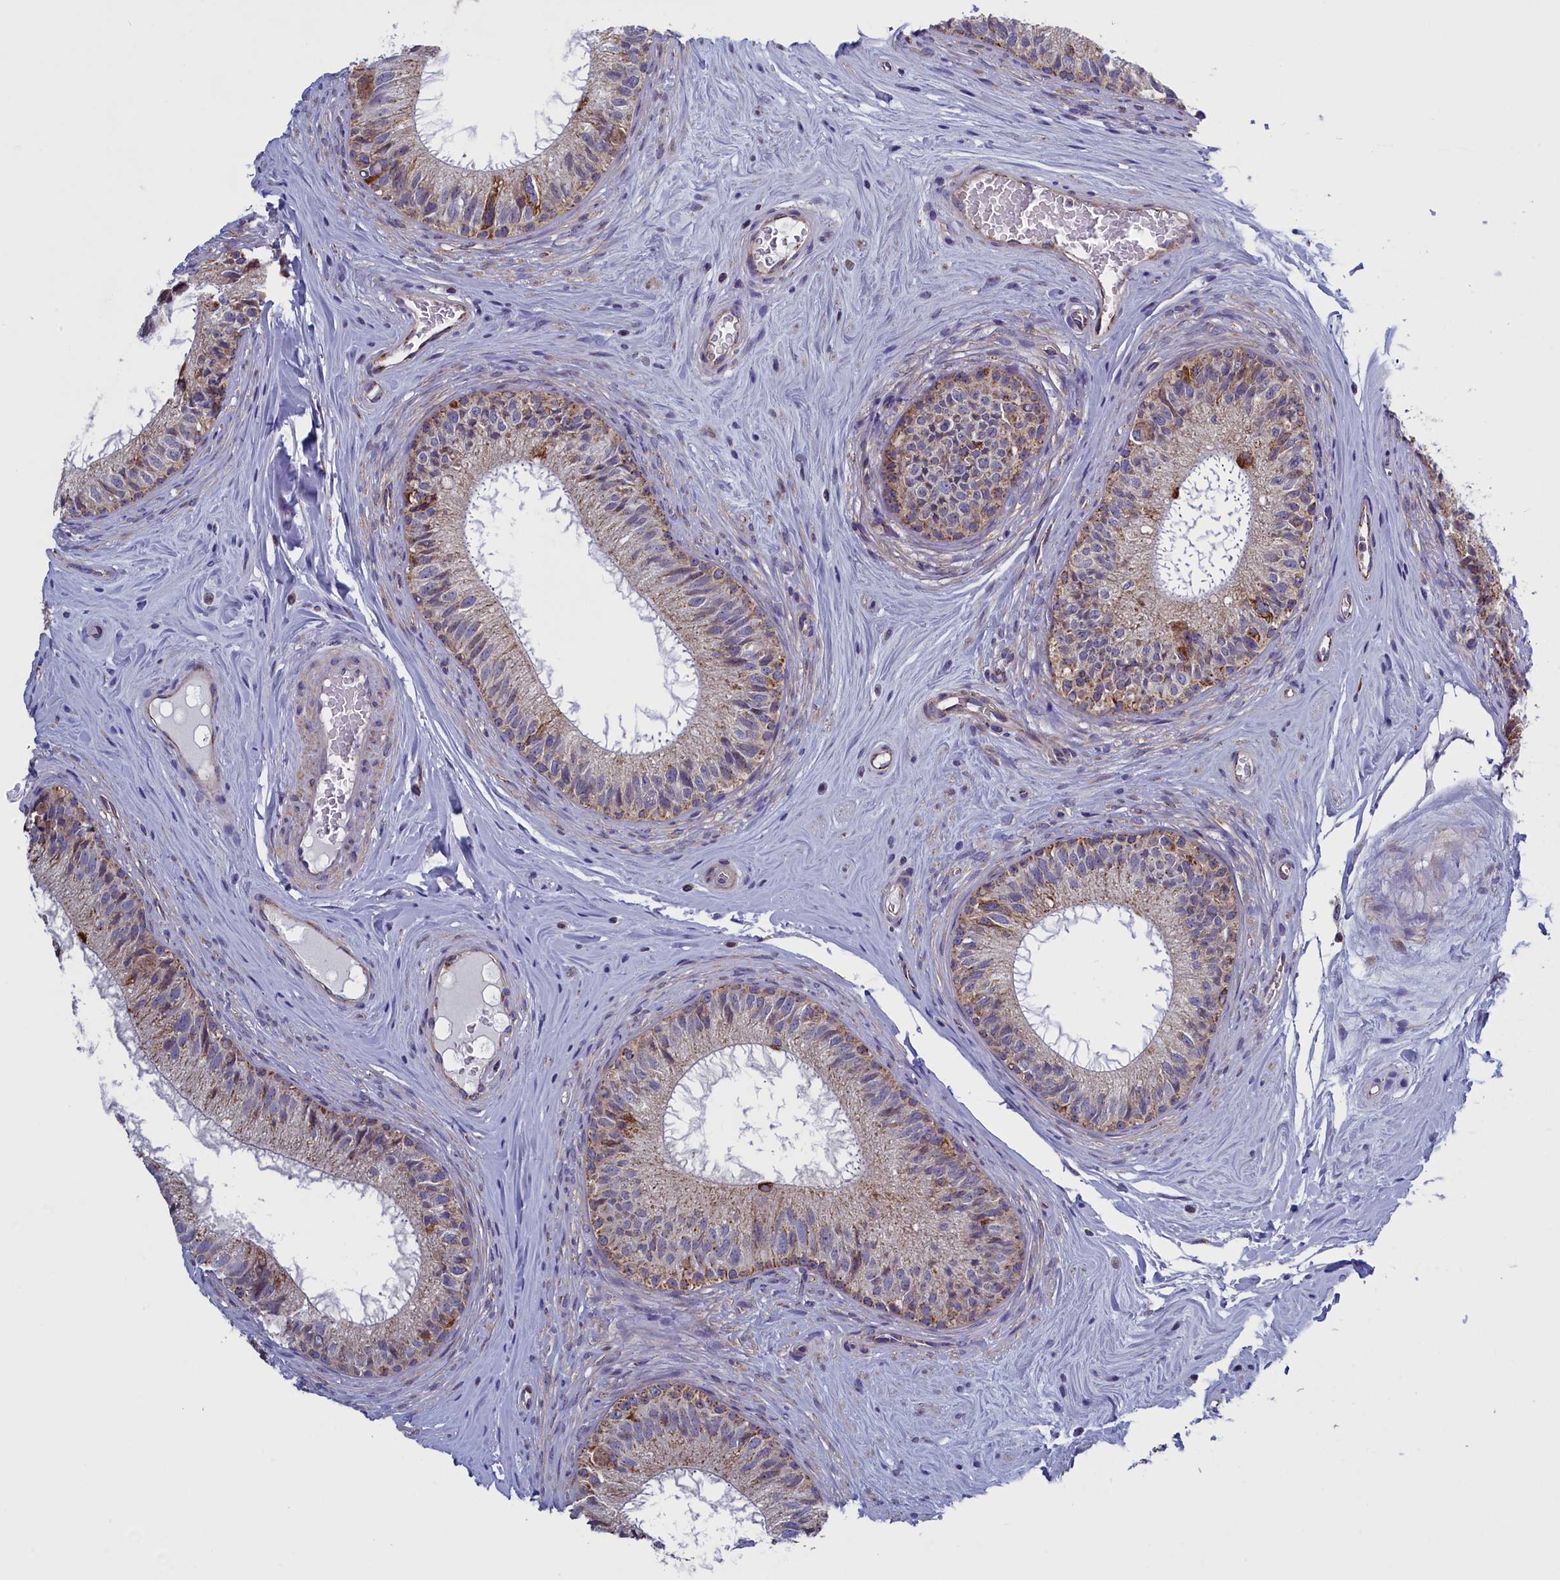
{"staining": {"intensity": "moderate", "quantity": "<25%", "location": "cytoplasmic/membranous"}, "tissue": "epididymis", "cell_type": "Glandular cells", "image_type": "normal", "snomed": [{"axis": "morphology", "description": "Normal tissue, NOS"}, {"axis": "topography", "description": "Epididymis"}], "caption": "A histopathology image of epididymis stained for a protein shows moderate cytoplasmic/membranous brown staining in glandular cells. The staining was performed using DAB (3,3'-diaminobenzidine) to visualize the protein expression in brown, while the nuclei were stained in blue with hematoxylin (Magnification: 20x).", "gene": "IFT122", "patient": {"sex": "male", "age": 33}}